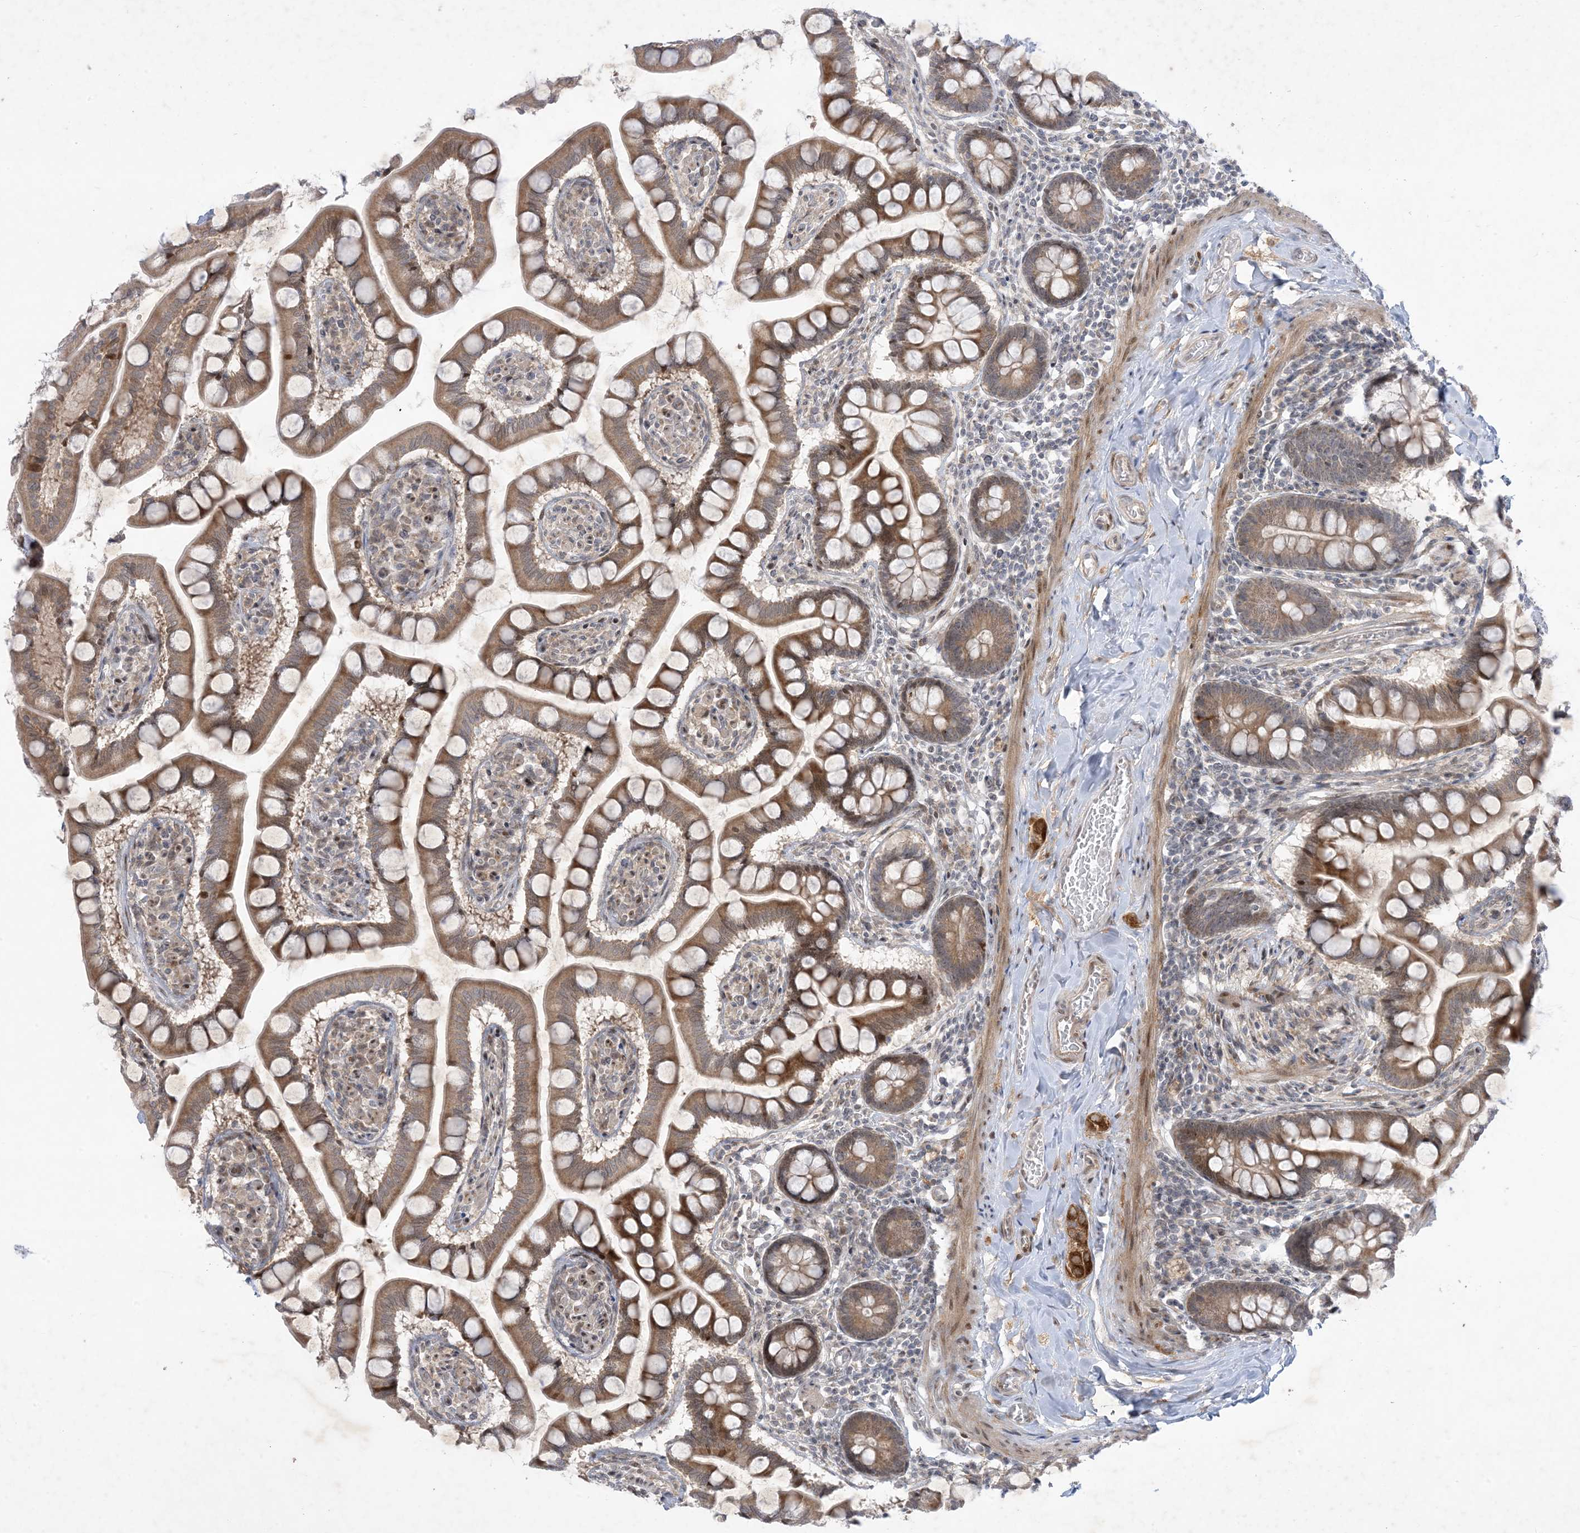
{"staining": {"intensity": "moderate", "quantity": ">75%", "location": "cytoplasmic/membranous,nuclear"}, "tissue": "small intestine", "cell_type": "Glandular cells", "image_type": "normal", "snomed": [{"axis": "morphology", "description": "Normal tissue, NOS"}, {"axis": "topography", "description": "Small intestine"}], "caption": "Immunohistochemical staining of unremarkable human small intestine shows medium levels of moderate cytoplasmic/membranous,nuclear positivity in about >75% of glandular cells.", "gene": "SOGA3", "patient": {"sex": "male", "age": 41}}